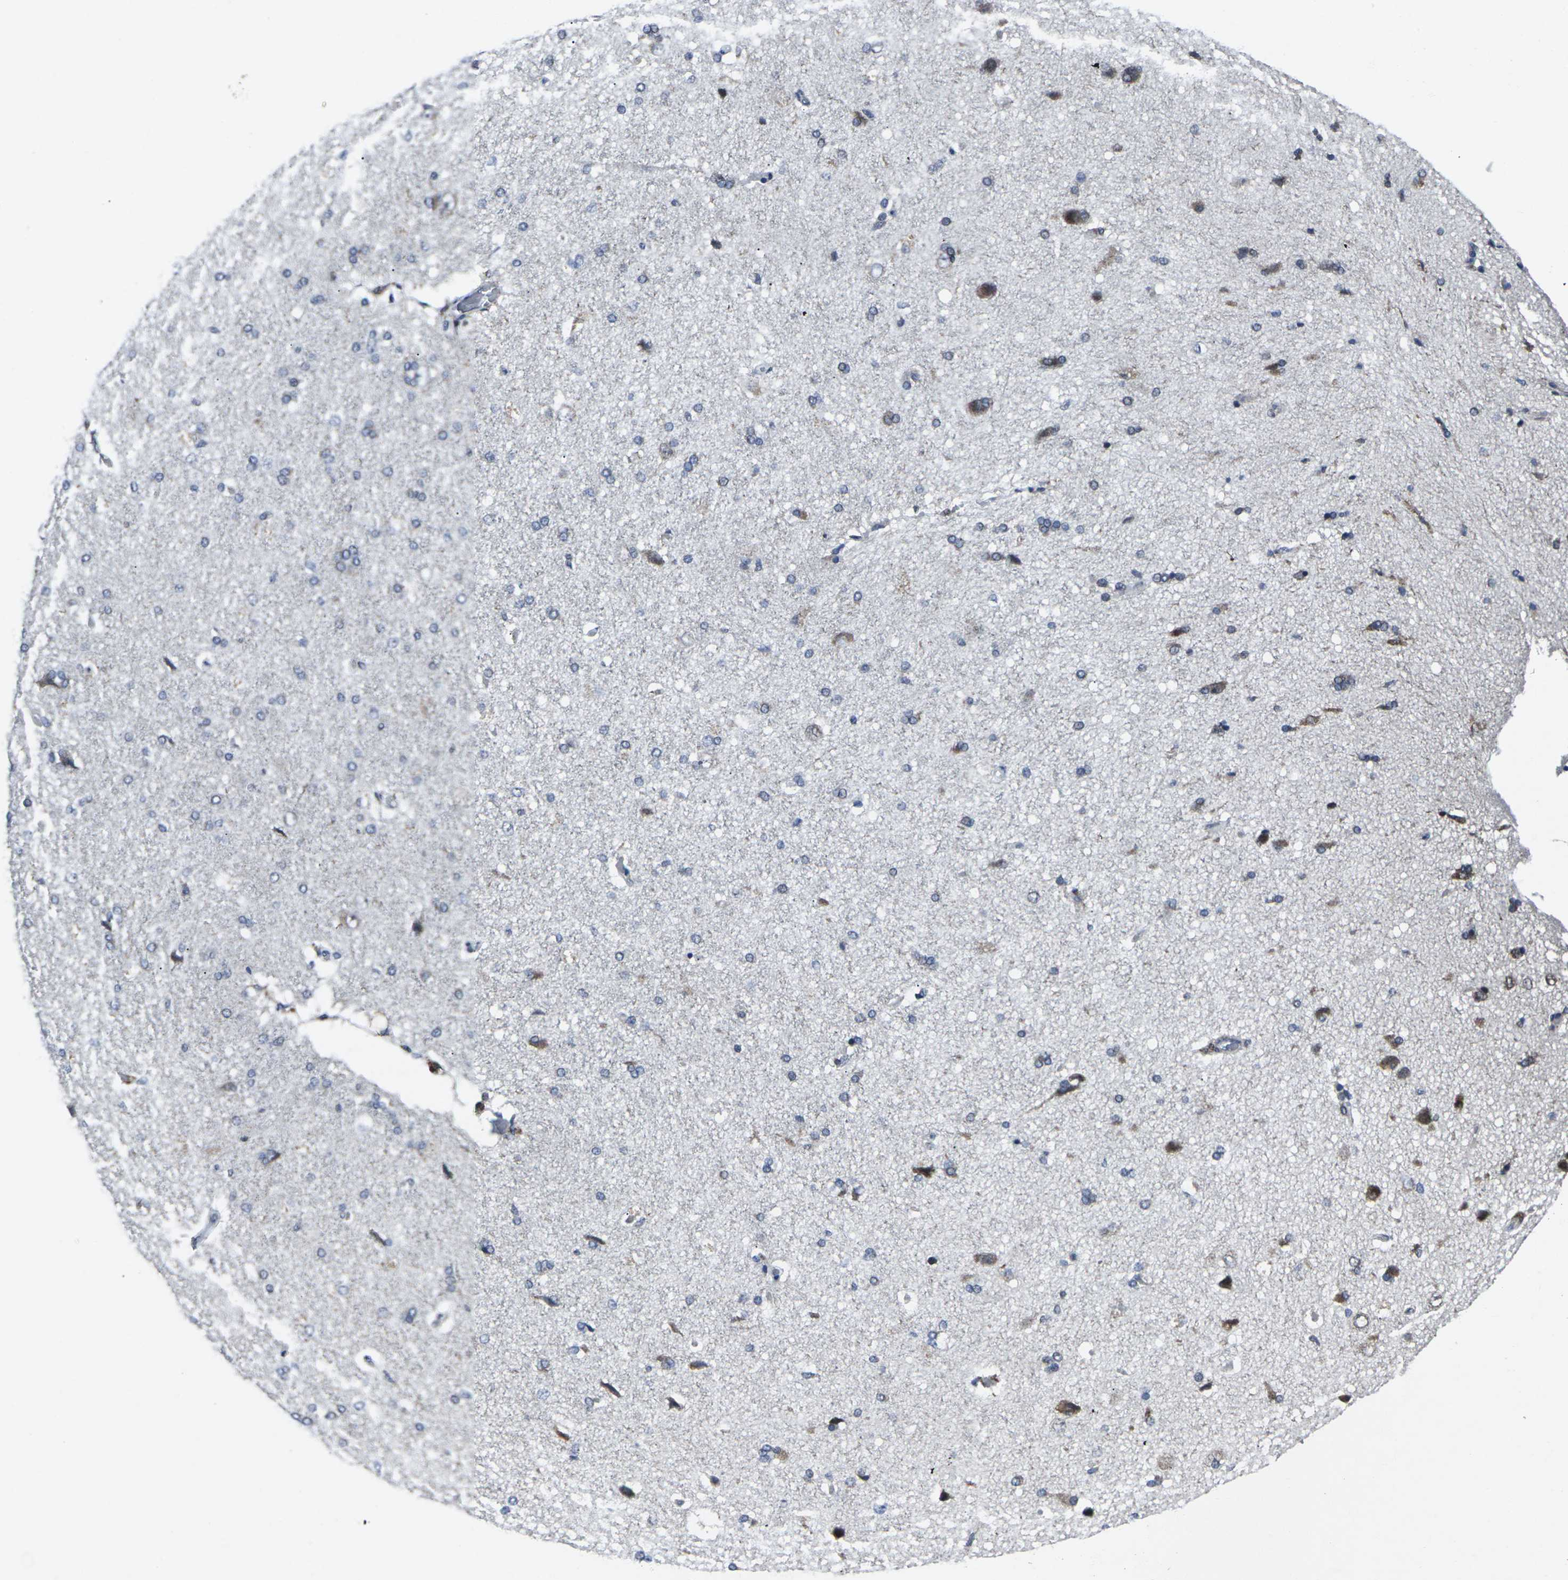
{"staining": {"intensity": "negative", "quantity": "none", "location": "none"}, "tissue": "cerebral cortex", "cell_type": "Endothelial cells", "image_type": "normal", "snomed": [{"axis": "morphology", "description": "Normal tissue, NOS"}, {"axis": "topography", "description": "Cerebral cortex"}], "caption": "The micrograph reveals no significant positivity in endothelial cells of cerebral cortex. (Immunohistochemistry, brightfield microscopy, high magnification).", "gene": "STAT4", "patient": {"sex": "male", "age": 62}}